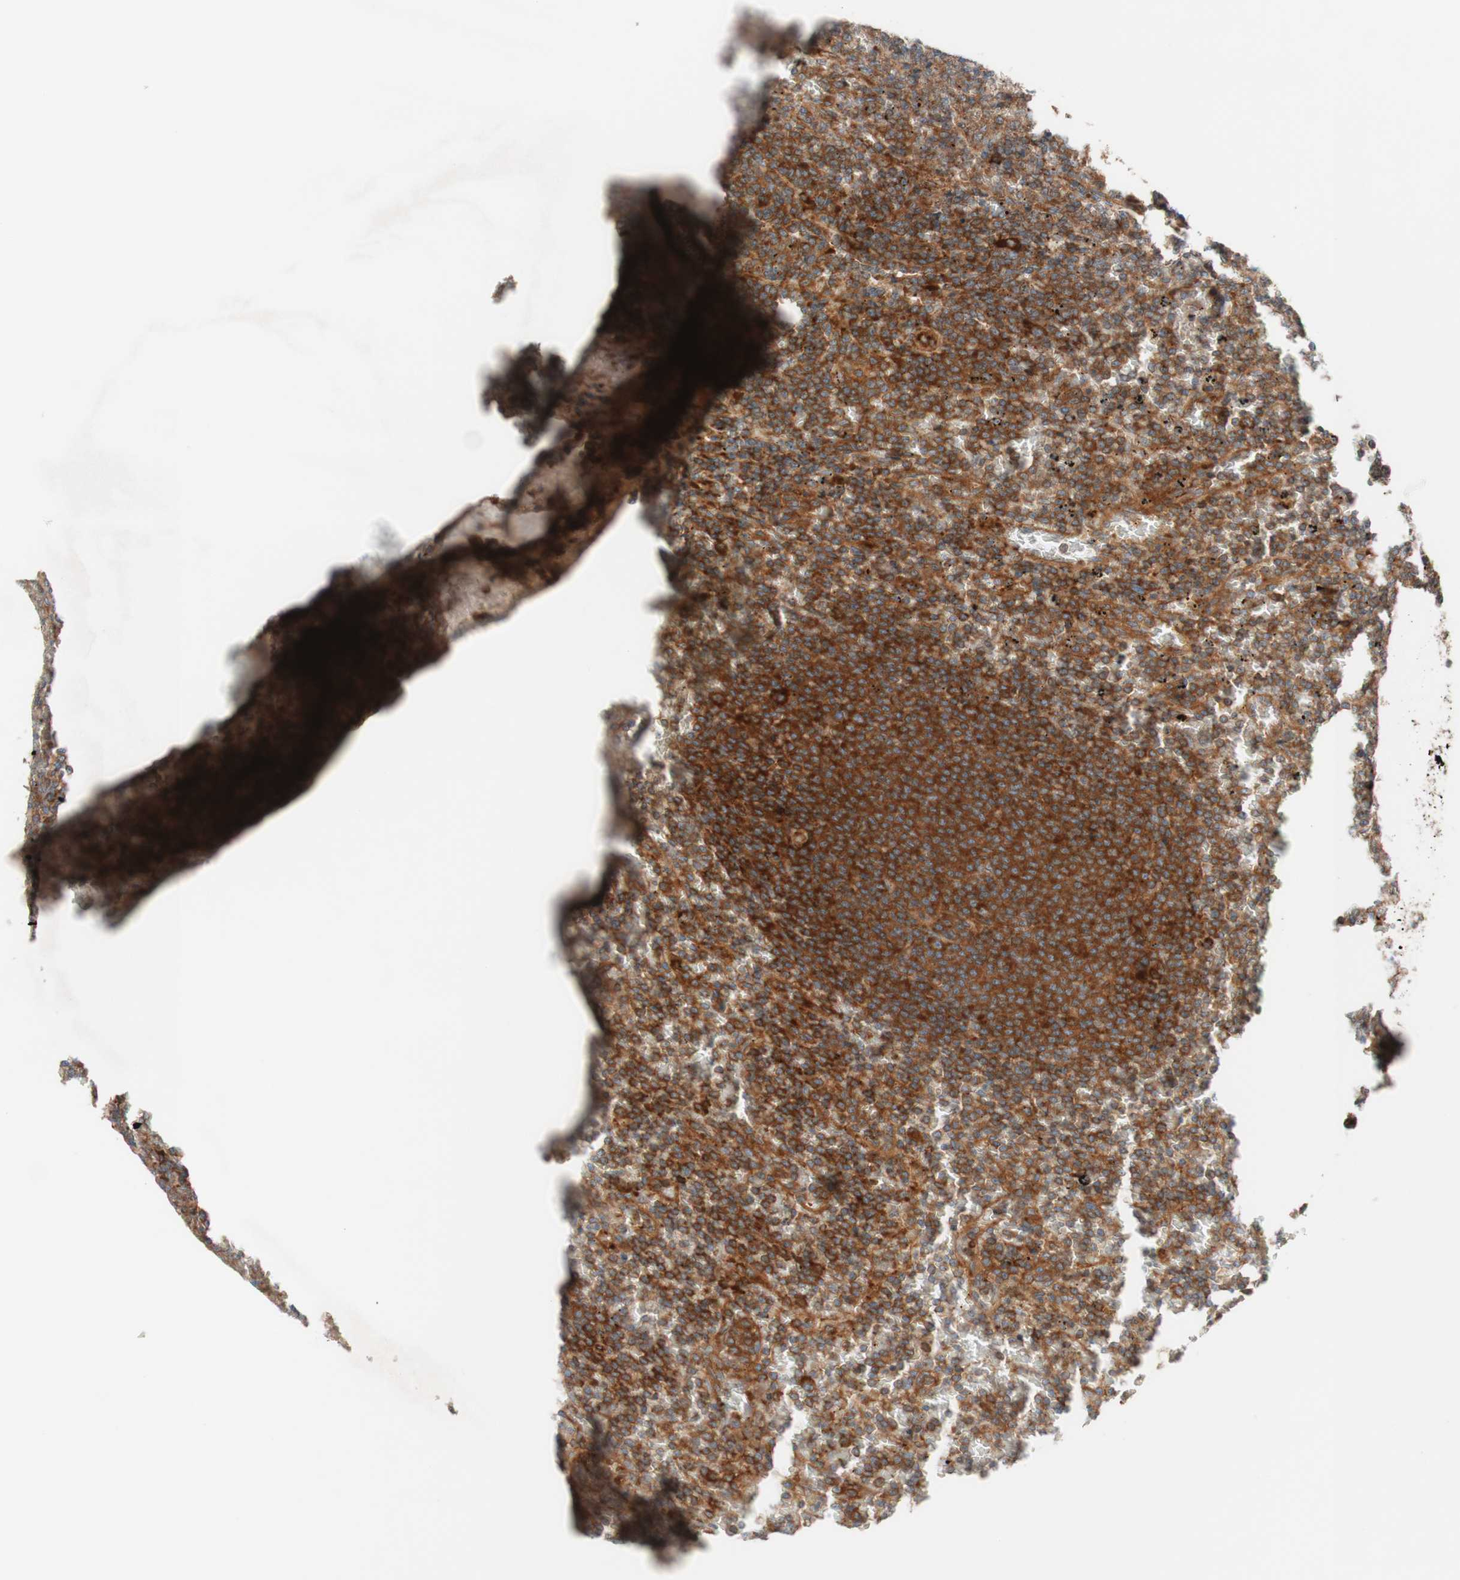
{"staining": {"intensity": "moderate", "quantity": ">75%", "location": "cytoplasmic/membranous"}, "tissue": "lymphoma", "cell_type": "Tumor cells", "image_type": "cancer", "snomed": [{"axis": "morphology", "description": "Malignant lymphoma, non-Hodgkin's type, Low grade"}, {"axis": "topography", "description": "Spleen"}], "caption": "Immunohistochemical staining of low-grade malignant lymphoma, non-Hodgkin's type exhibits moderate cytoplasmic/membranous protein expression in about >75% of tumor cells. The staining was performed using DAB to visualize the protein expression in brown, while the nuclei were stained in blue with hematoxylin (Magnification: 20x).", "gene": "CCN4", "patient": {"sex": "female", "age": 77}}